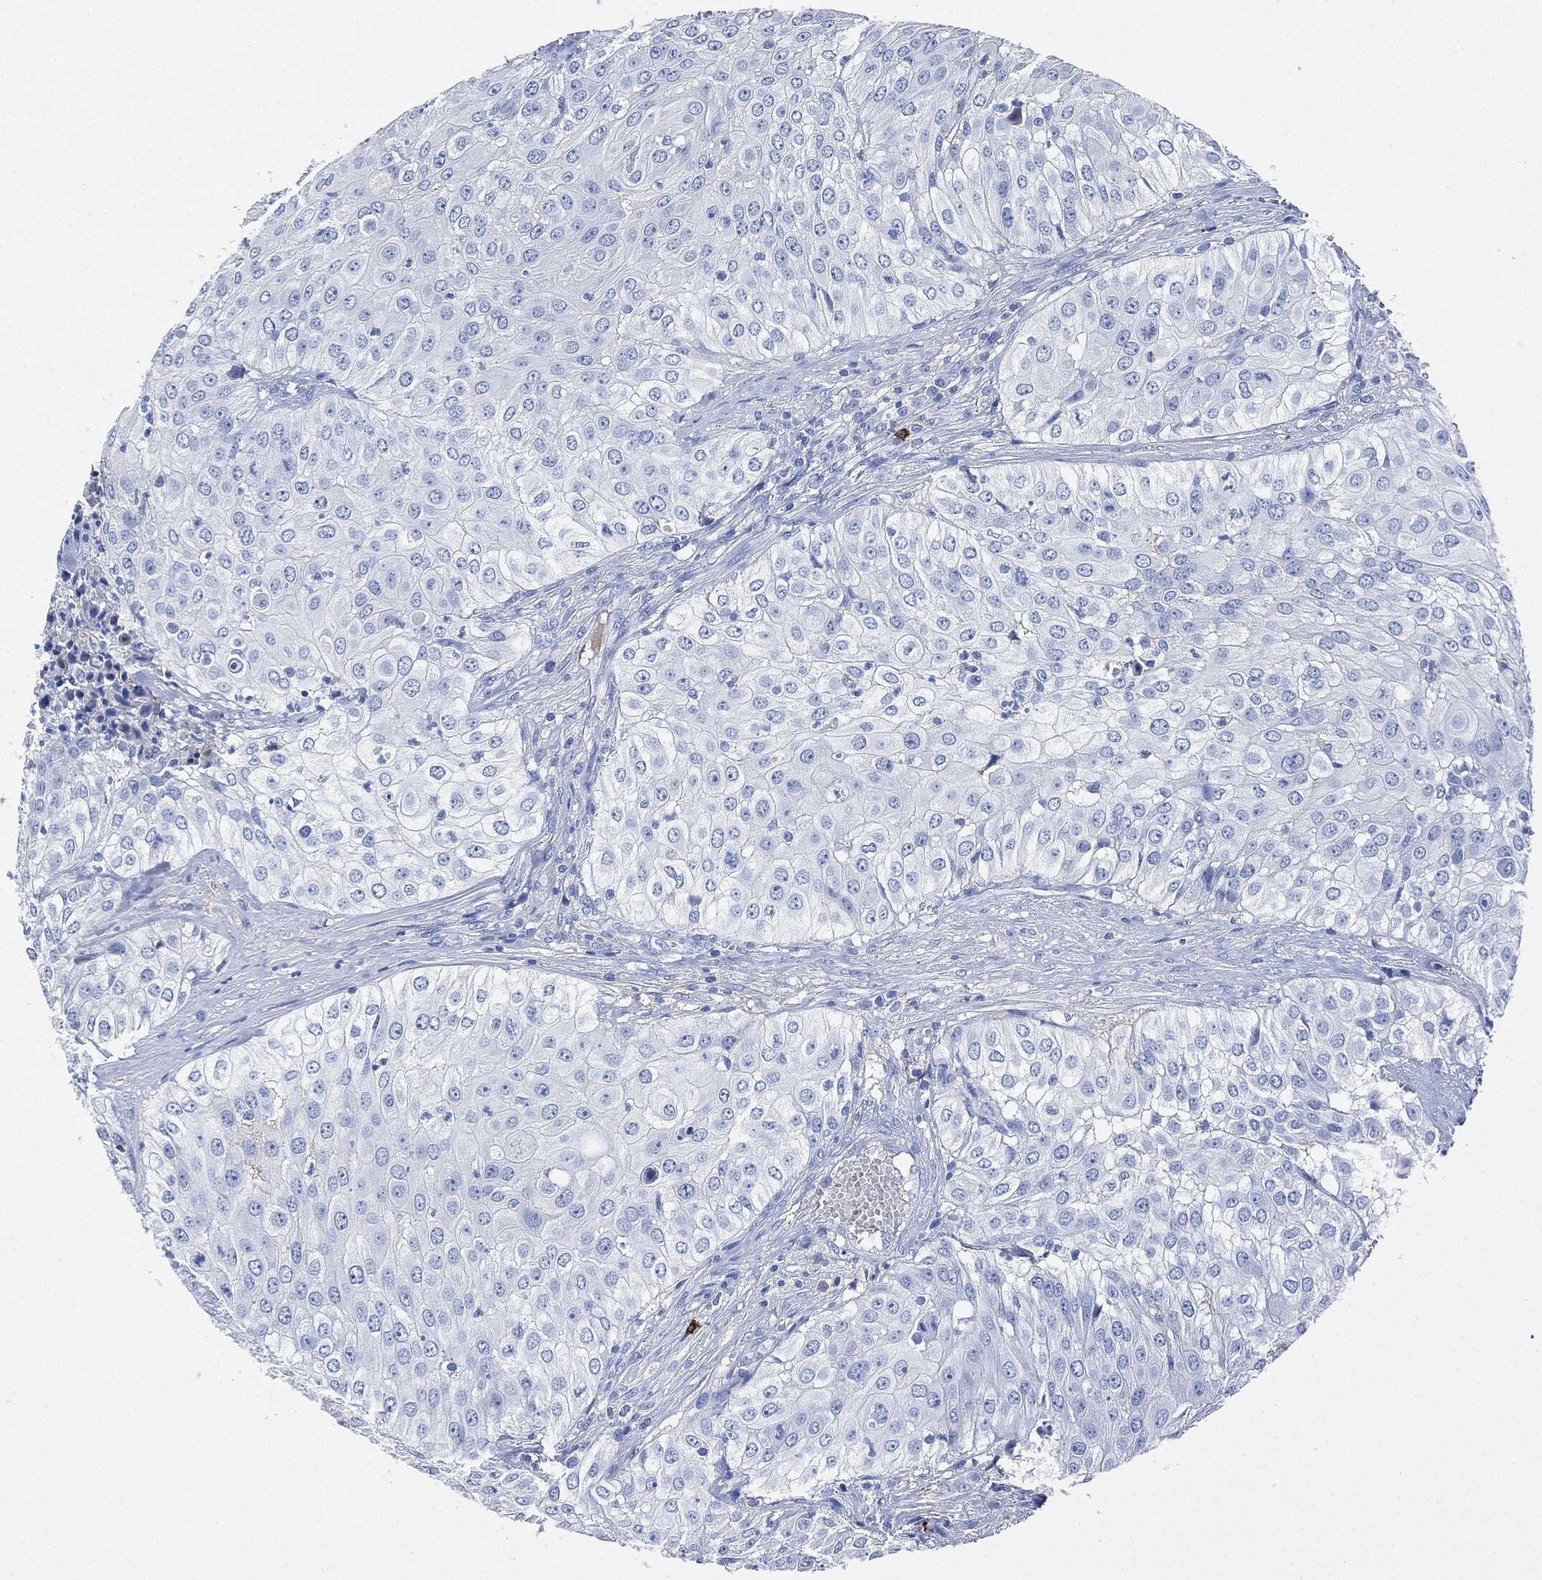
{"staining": {"intensity": "negative", "quantity": "none", "location": "none"}, "tissue": "urothelial cancer", "cell_type": "Tumor cells", "image_type": "cancer", "snomed": [{"axis": "morphology", "description": "Urothelial carcinoma, High grade"}, {"axis": "topography", "description": "Urinary bladder"}], "caption": "Tumor cells show no significant expression in urothelial cancer. (DAB (3,3'-diaminobenzidine) IHC with hematoxylin counter stain).", "gene": "IGLV6-57", "patient": {"sex": "female", "age": 79}}